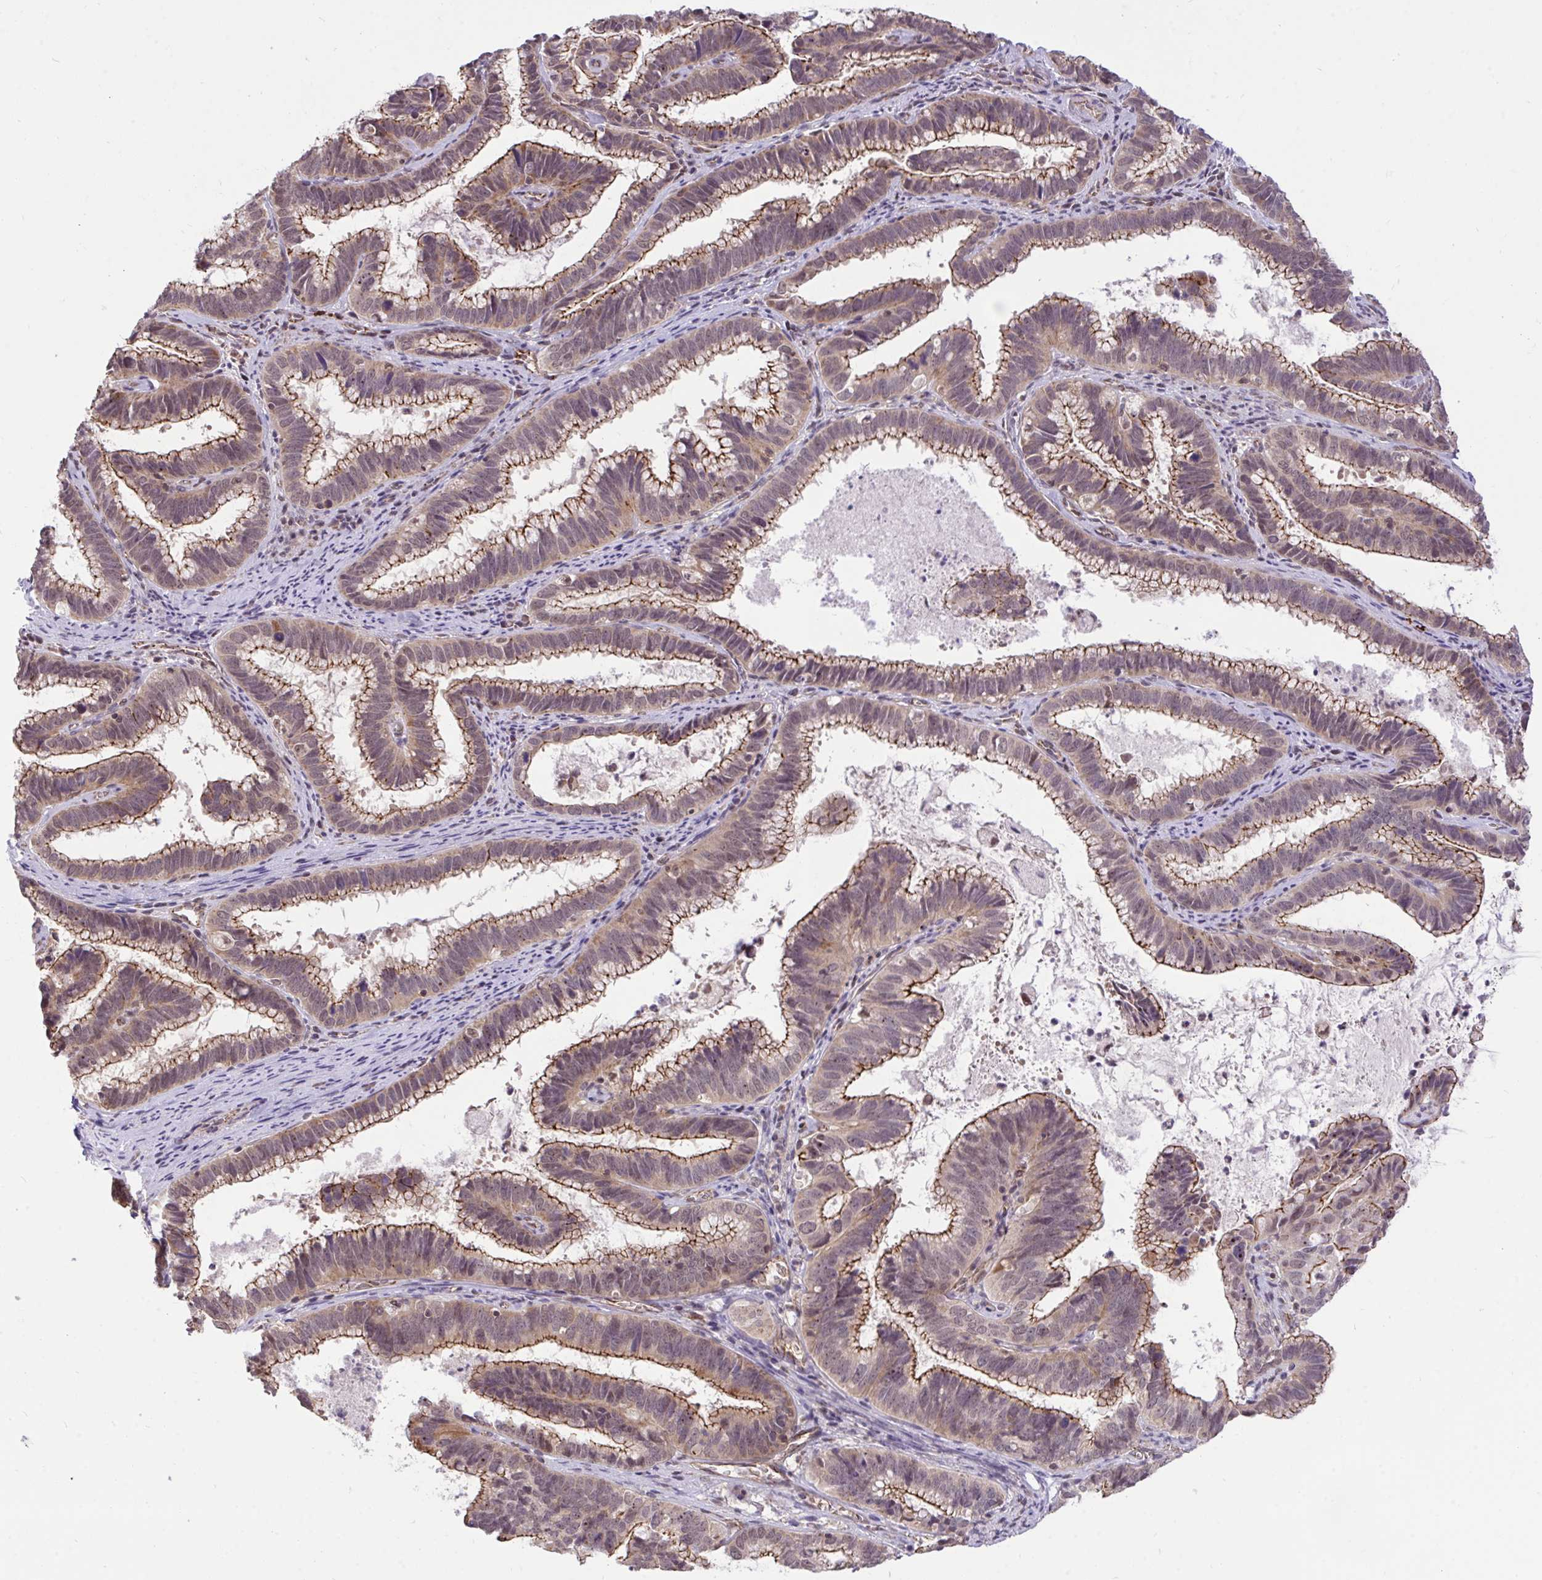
{"staining": {"intensity": "moderate", "quantity": ">75%", "location": "cytoplasmic/membranous"}, "tissue": "cervical cancer", "cell_type": "Tumor cells", "image_type": "cancer", "snomed": [{"axis": "morphology", "description": "Adenocarcinoma, NOS"}, {"axis": "topography", "description": "Cervix"}], "caption": "The immunohistochemical stain highlights moderate cytoplasmic/membranous positivity in tumor cells of cervical cancer (adenocarcinoma) tissue.", "gene": "PPP1CA", "patient": {"sex": "female", "age": 61}}